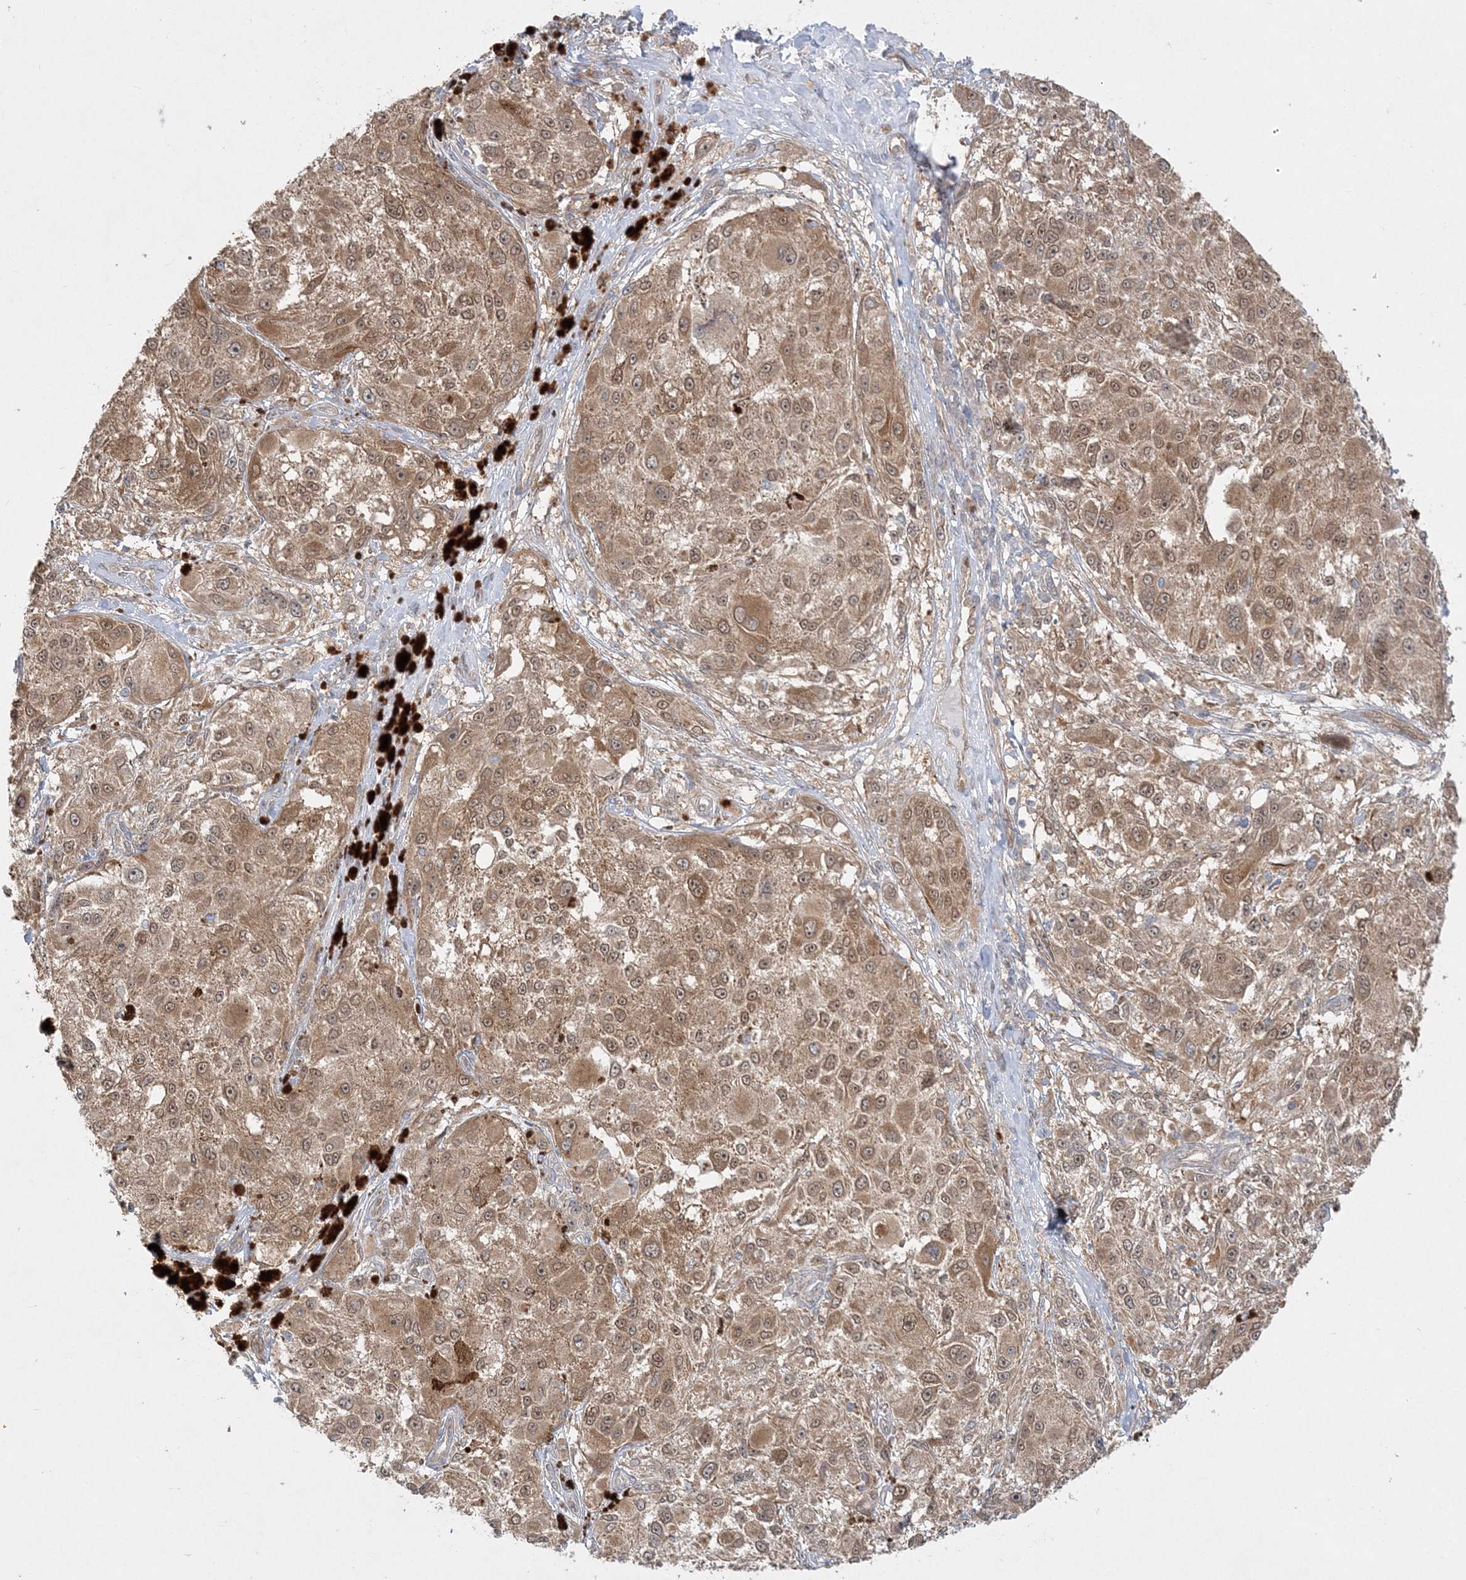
{"staining": {"intensity": "moderate", "quantity": ">75%", "location": "cytoplasmic/membranous,nuclear"}, "tissue": "melanoma", "cell_type": "Tumor cells", "image_type": "cancer", "snomed": [{"axis": "morphology", "description": "Necrosis, NOS"}, {"axis": "morphology", "description": "Malignant melanoma, NOS"}, {"axis": "topography", "description": "Skin"}], "caption": "Immunohistochemical staining of melanoma displays medium levels of moderate cytoplasmic/membranous and nuclear protein positivity in about >75% of tumor cells. Using DAB (brown) and hematoxylin (blue) stains, captured at high magnification using brightfield microscopy.", "gene": "INPP1", "patient": {"sex": "female", "age": 87}}